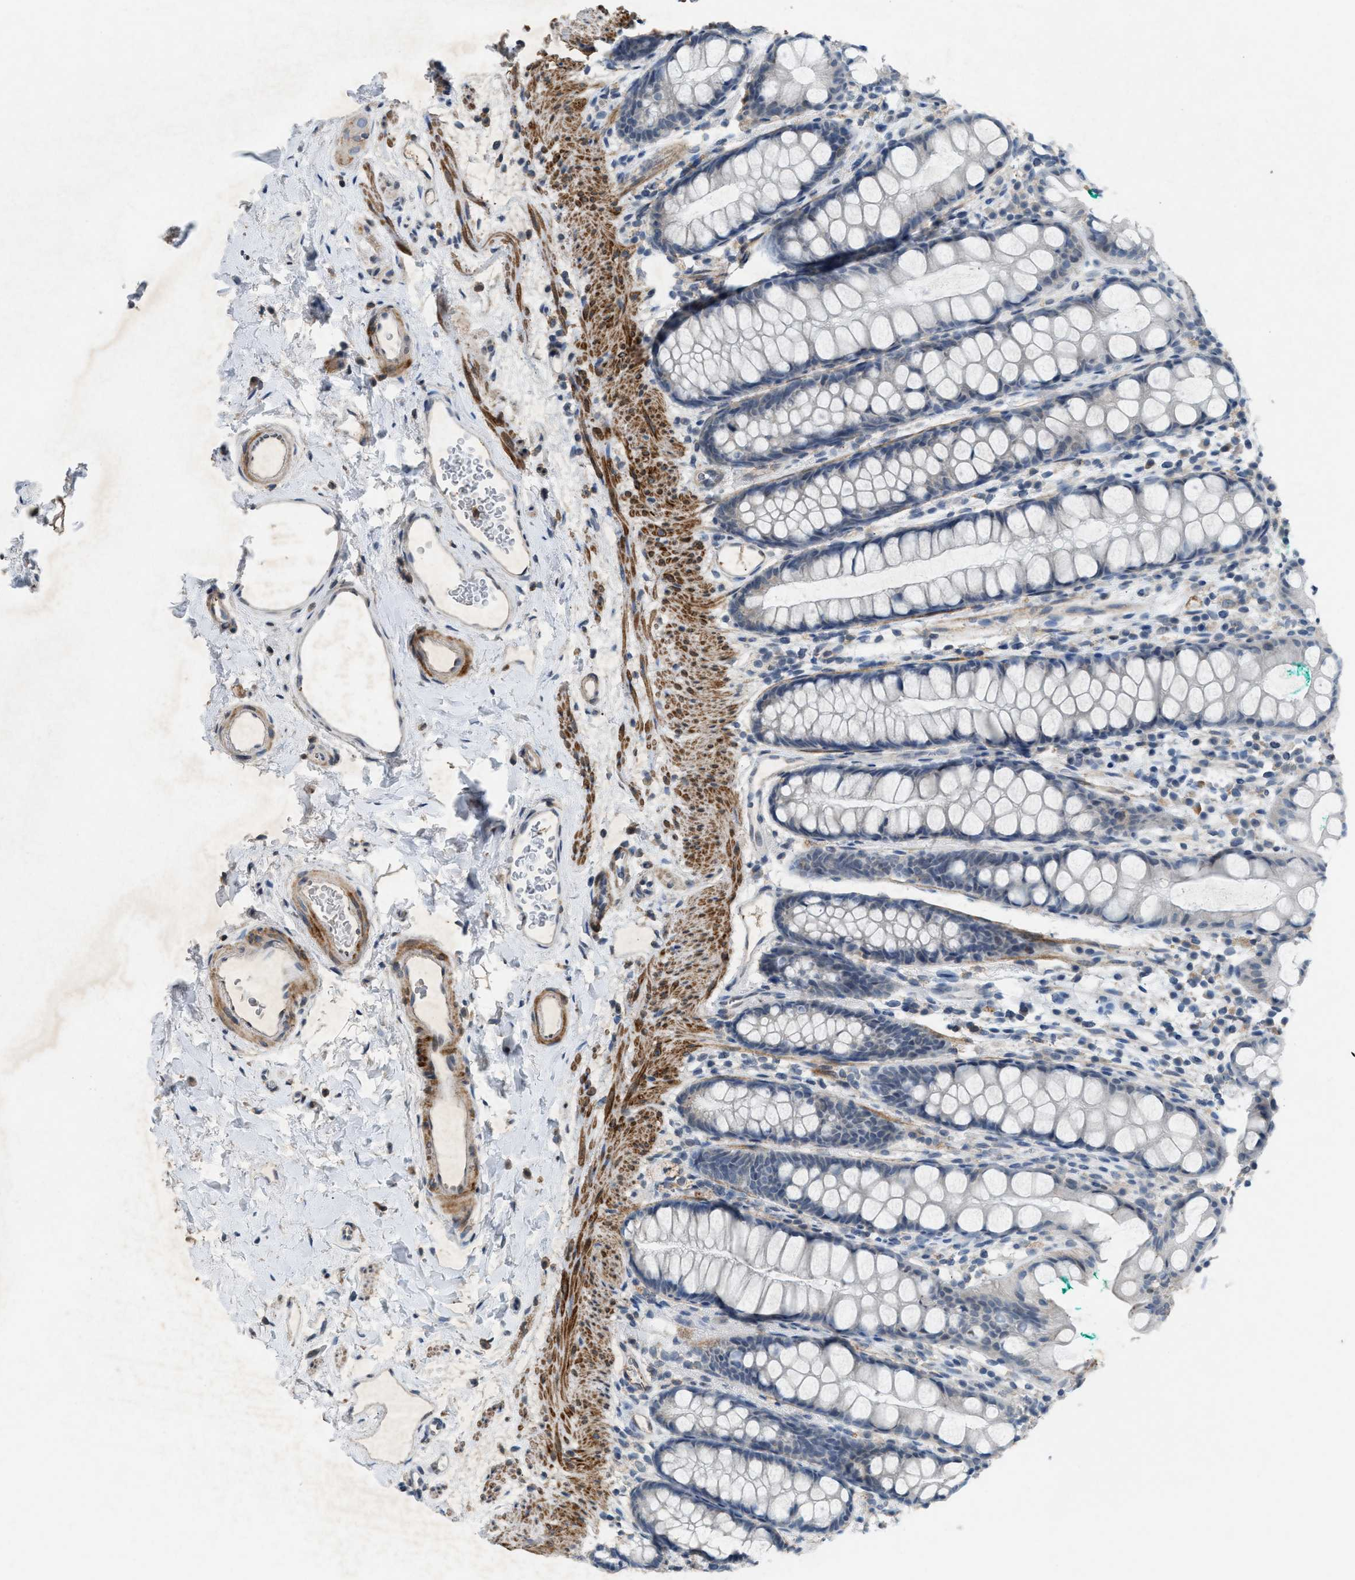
{"staining": {"intensity": "weak", "quantity": "<25%", "location": "cytoplasmic/membranous"}, "tissue": "rectum", "cell_type": "Glandular cells", "image_type": "normal", "snomed": [{"axis": "morphology", "description": "Normal tissue, NOS"}, {"axis": "topography", "description": "Rectum"}], "caption": "An image of human rectum is negative for staining in glandular cells. The staining was performed using DAB to visualize the protein expression in brown, while the nuclei were stained in blue with hematoxylin (Magnification: 20x).", "gene": "SLC5A5", "patient": {"sex": "female", "age": 65}}